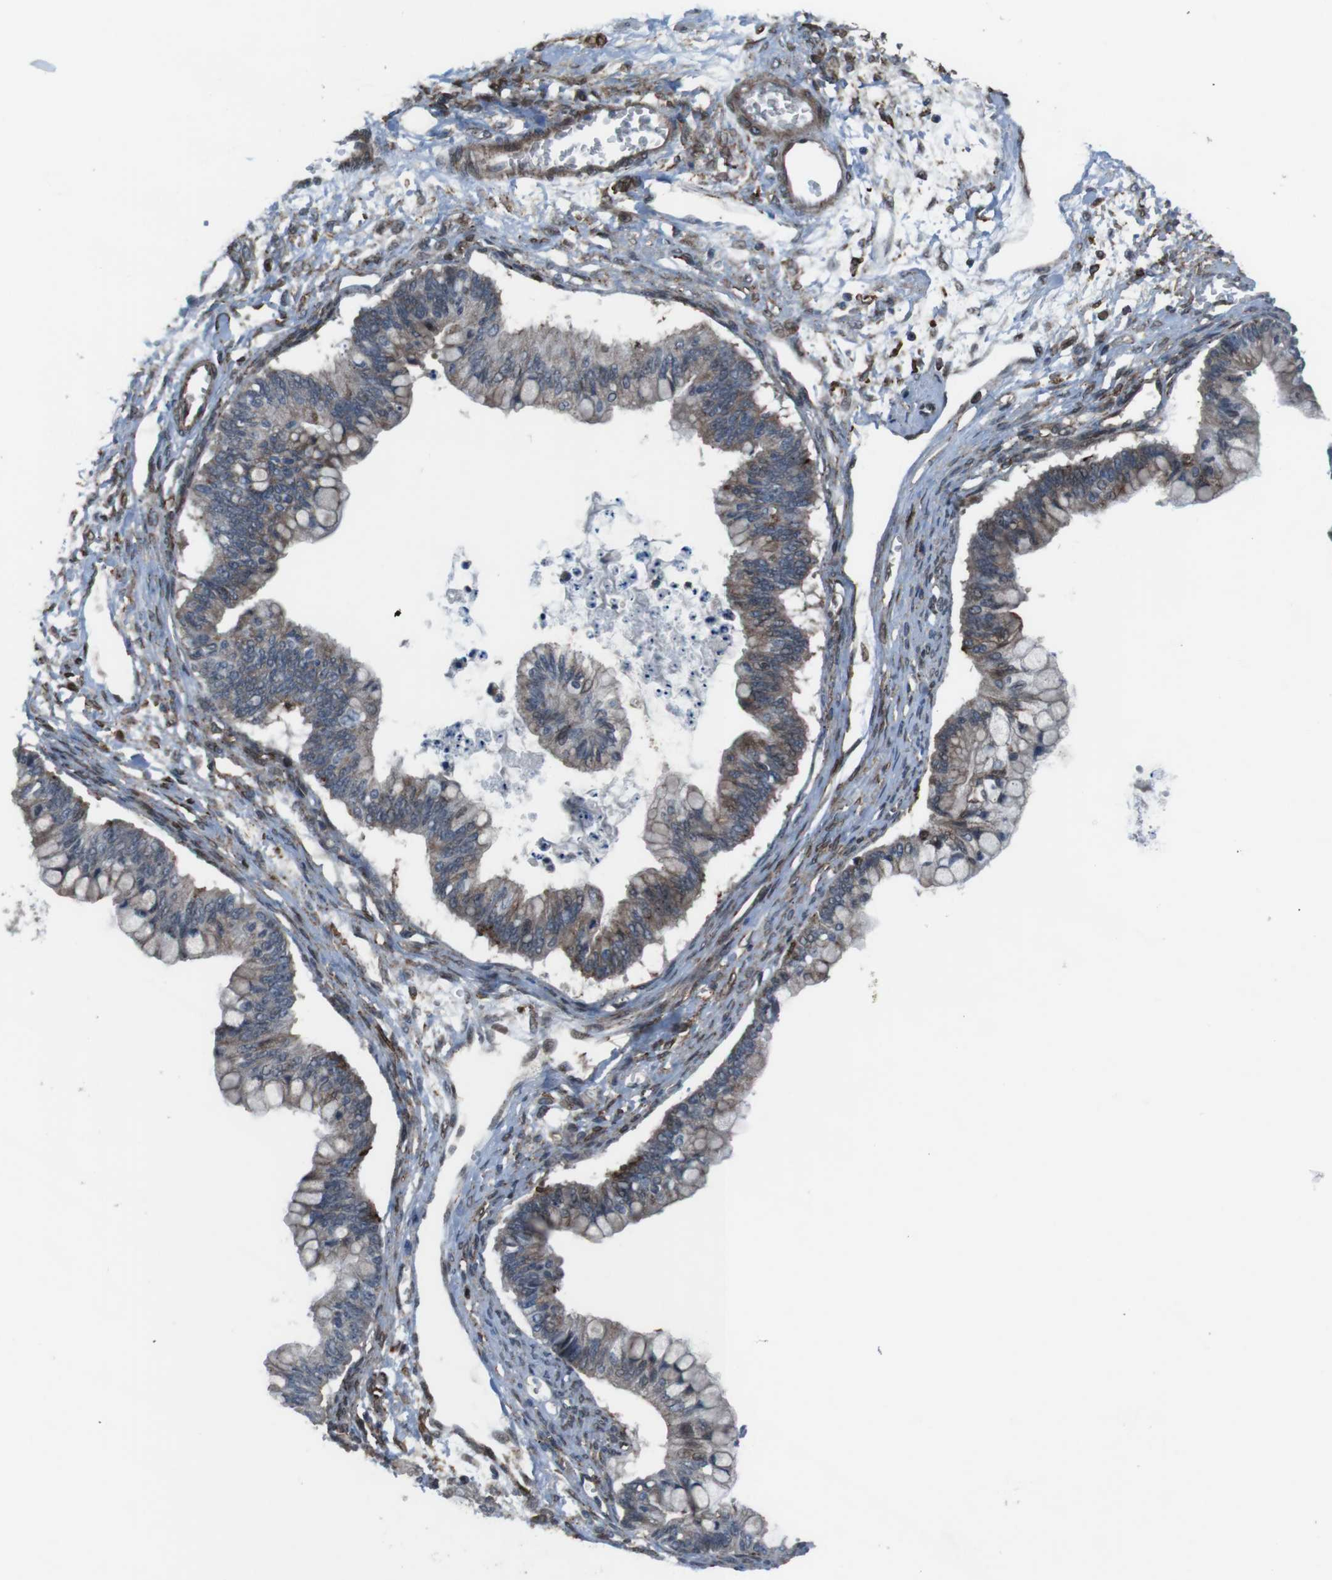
{"staining": {"intensity": "moderate", "quantity": "<25%", "location": "cytoplasmic/membranous"}, "tissue": "ovarian cancer", "cell_type": "Tumor cells", "image_type": "cancer", "snomed": [{"axis": "morphology", "description": "Cystadenocarcinoma, mucinous, NOS"}, {"axis": "topography", "description": "Ovary"}], "caption": "IHC of human ovarian mucinous cystadenocarcinoma reveals low levels of moderate cytoplasmic/membranous staining in approximately <25% of tumor cells.", "gene": "GDF10", "patient": {"sex": "female", "age": 57}}